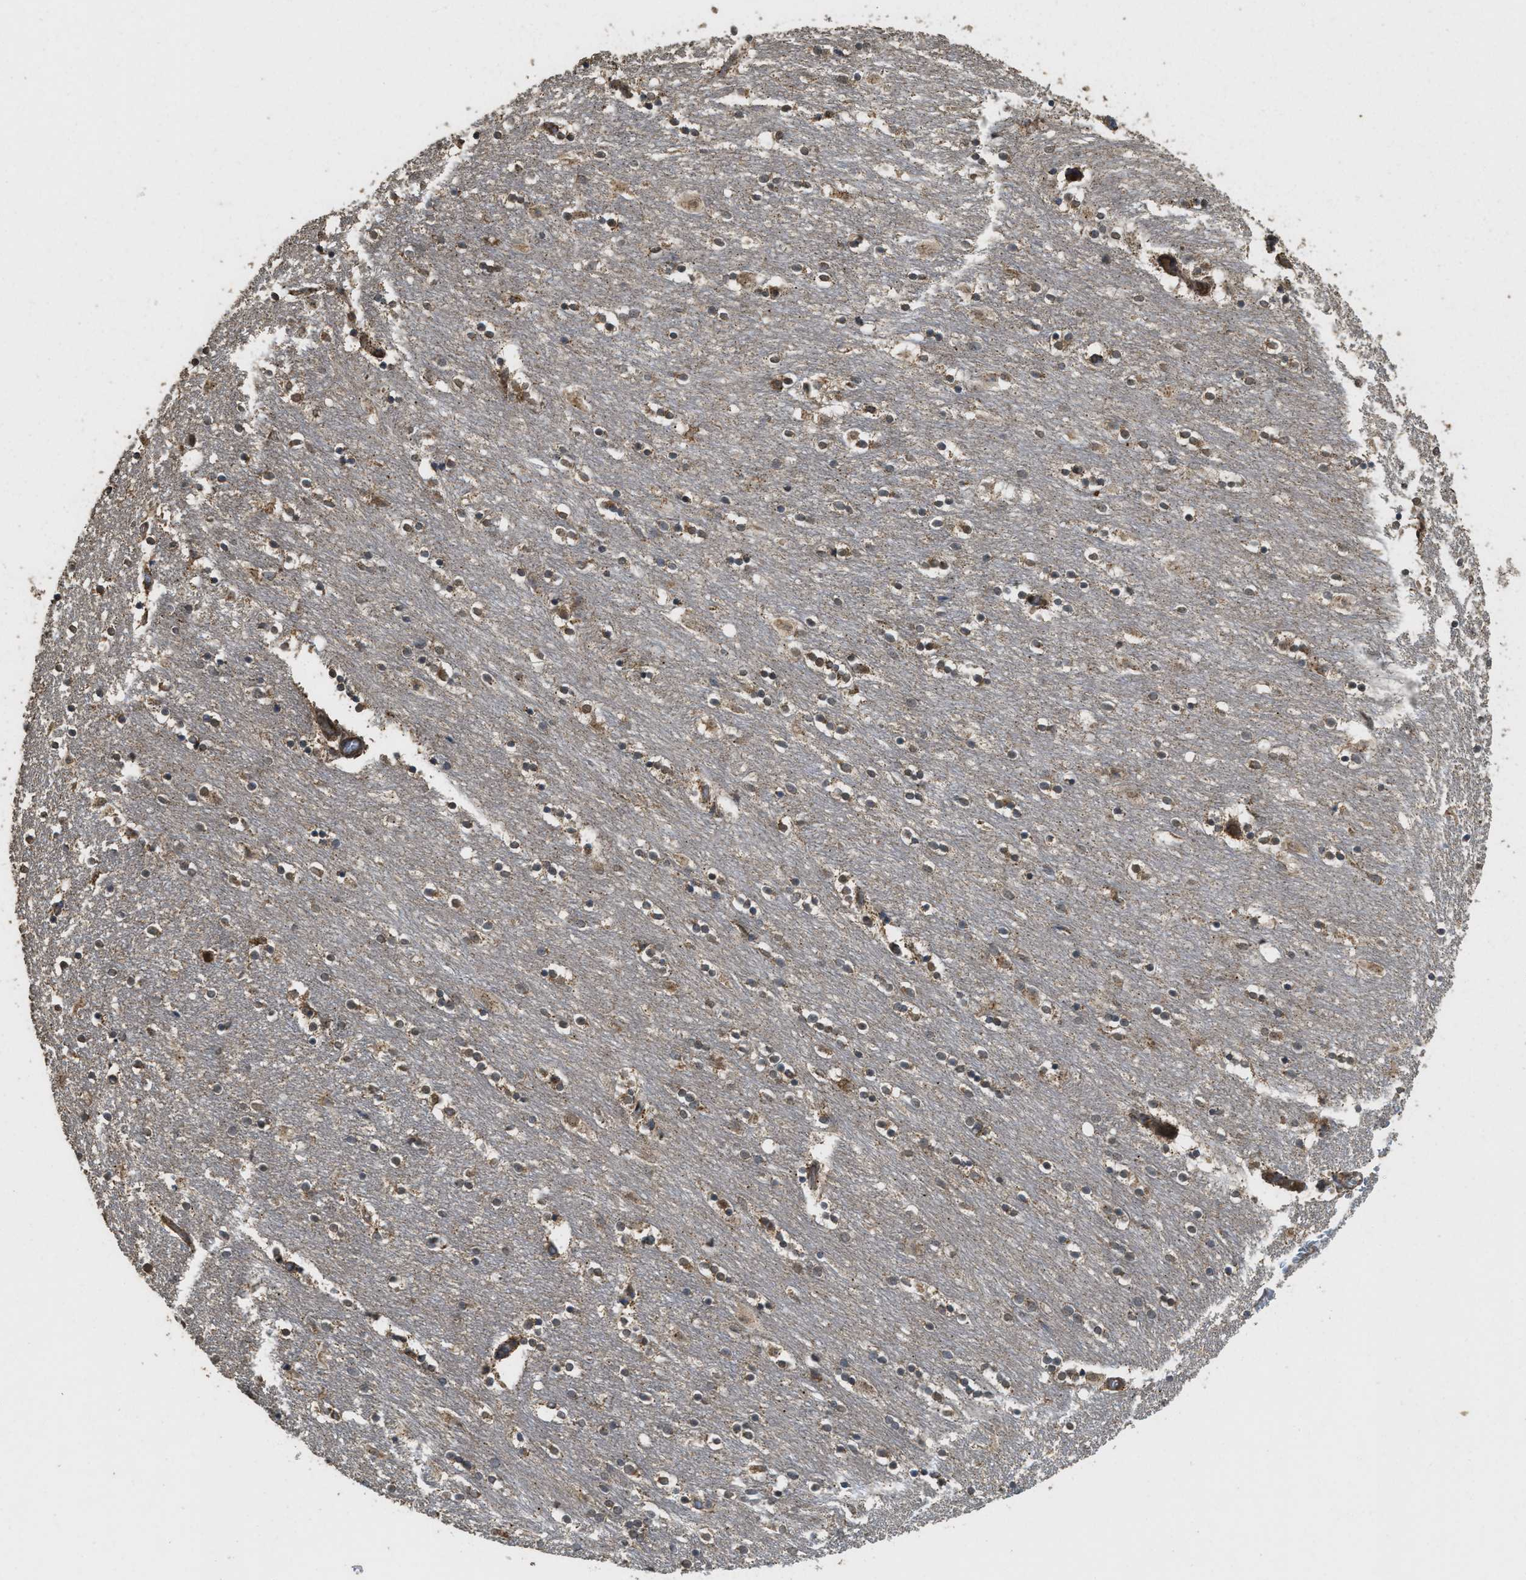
{"staining": {"intensity": "moderate", "quantity": "25%-75%", "location": "cytoplasmic/membranous,nuclear"}, "tissue": "caudate", "cell_type": "Glial cells", "image_type": "normal", "snomed": [{"axis": "morphology", "description": "Normal tissue, NOS"}, {"axis": "topography", "description": "Lateral ventricle wall"}], "caption": "Immunohistochemistry (IHC) of unremarkable human caudate displays medium levels of moderate cytoplasmic/membranous,nuclear staining in approximately 25%-75% of glial cells. The protein of interest is stained brown, and the nuclei are stained in blue (DAB IHC with brightfield microscopy, high magnification).", "gene": "CTPS1", "patient": {"sex": "female", "age": 54}}